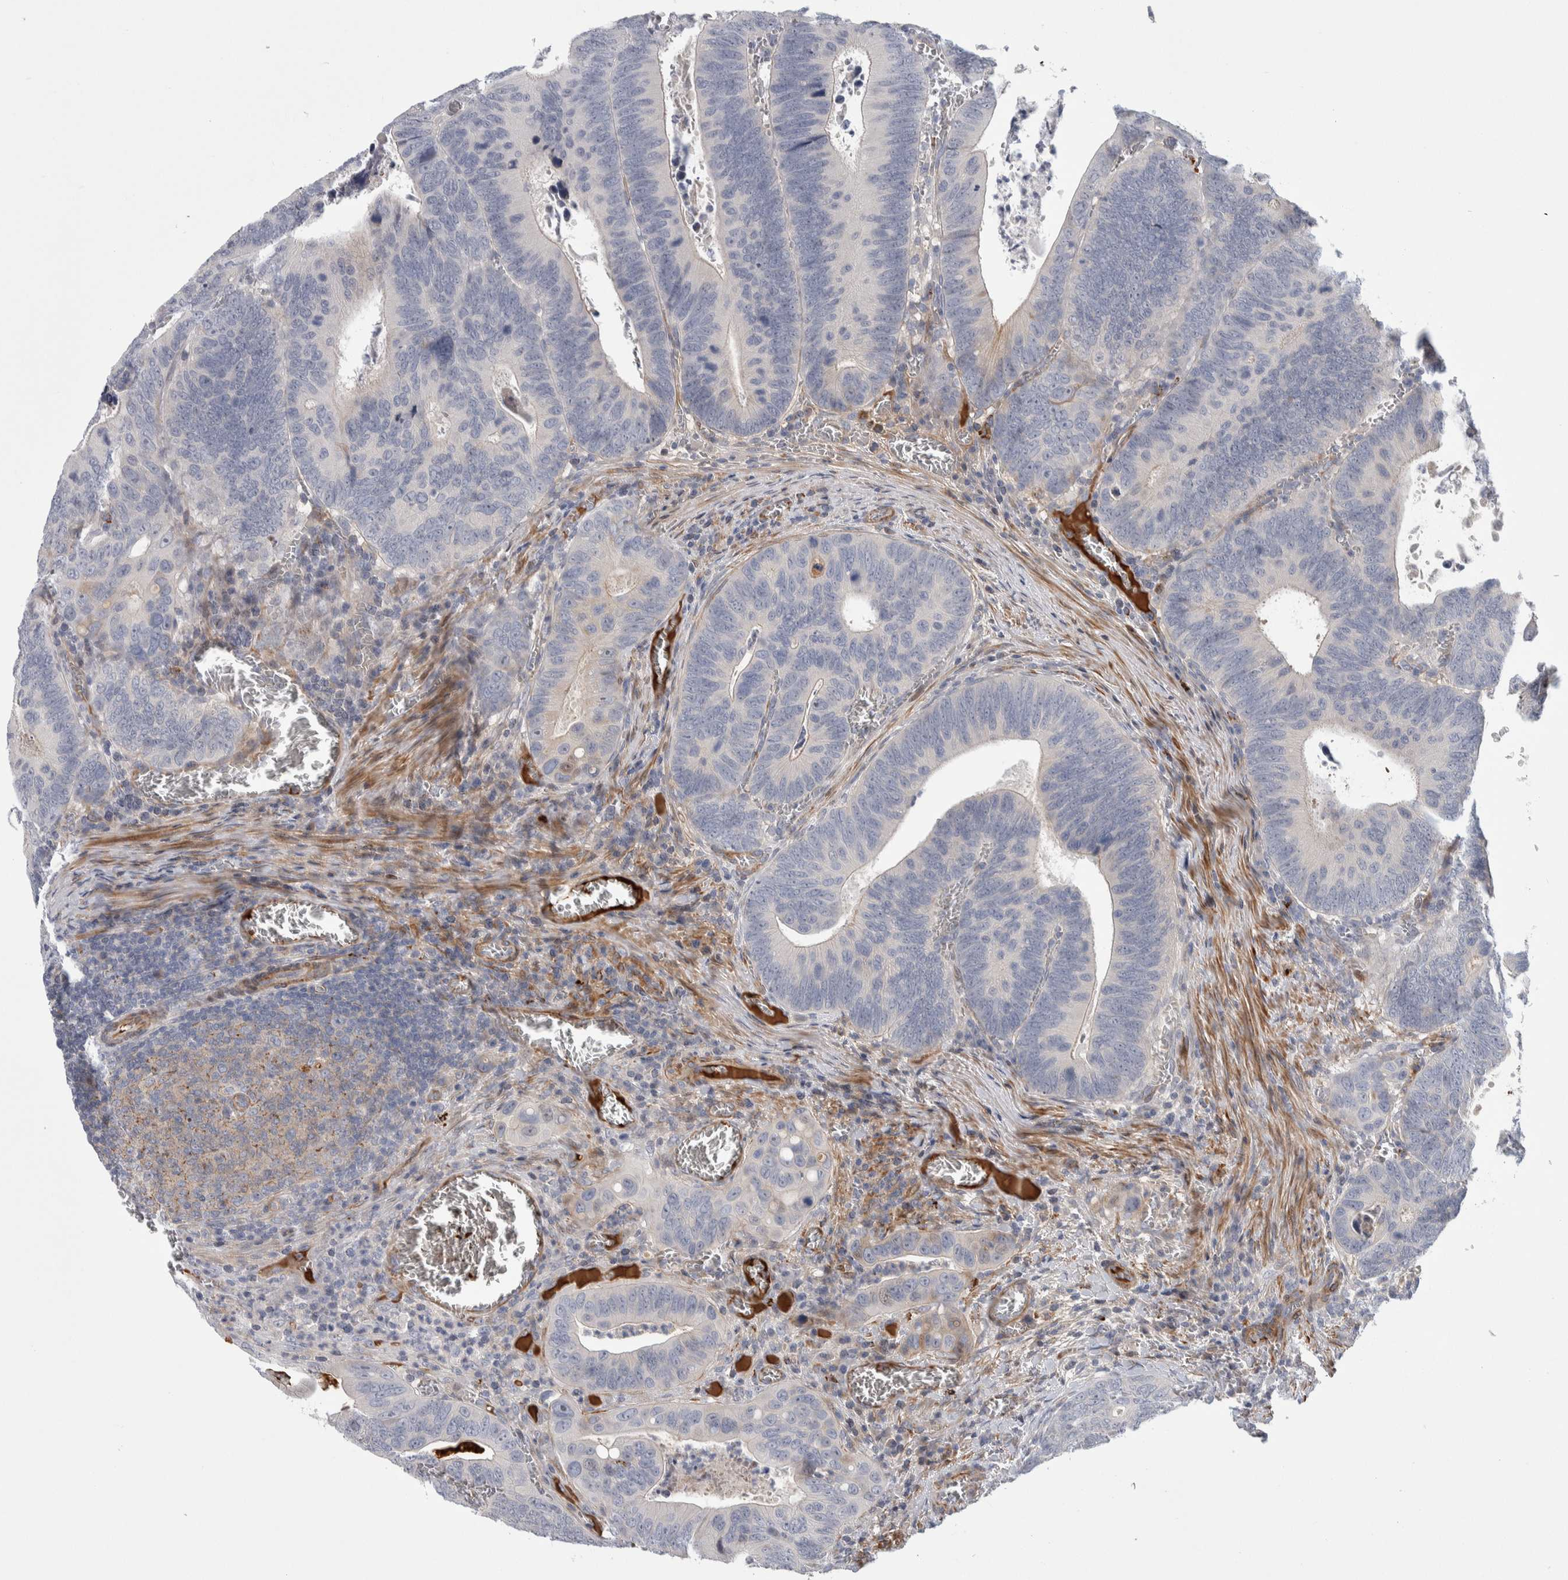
{"staining": {"intensity": "negative", "quantity": "none", "location": "none"}, "tissue": "colorectal cancer", "cell_type": "Tumor cells", "image_type": "cancer", "snomed": [{"axis": "morphology", "description": "Inflammation, NOS"}, {"axis": "morphology", "description": "Adenocarcinoma, NOS"}, {"axis": "topography", "description": "Colon"}], "caption": "Colorectal cancer (adenocarcinoma) stained for a protein using IHC shows no expression tumor cells.", "gene": "PSMG3", "patient": {"sex": "male", "age": 72}}